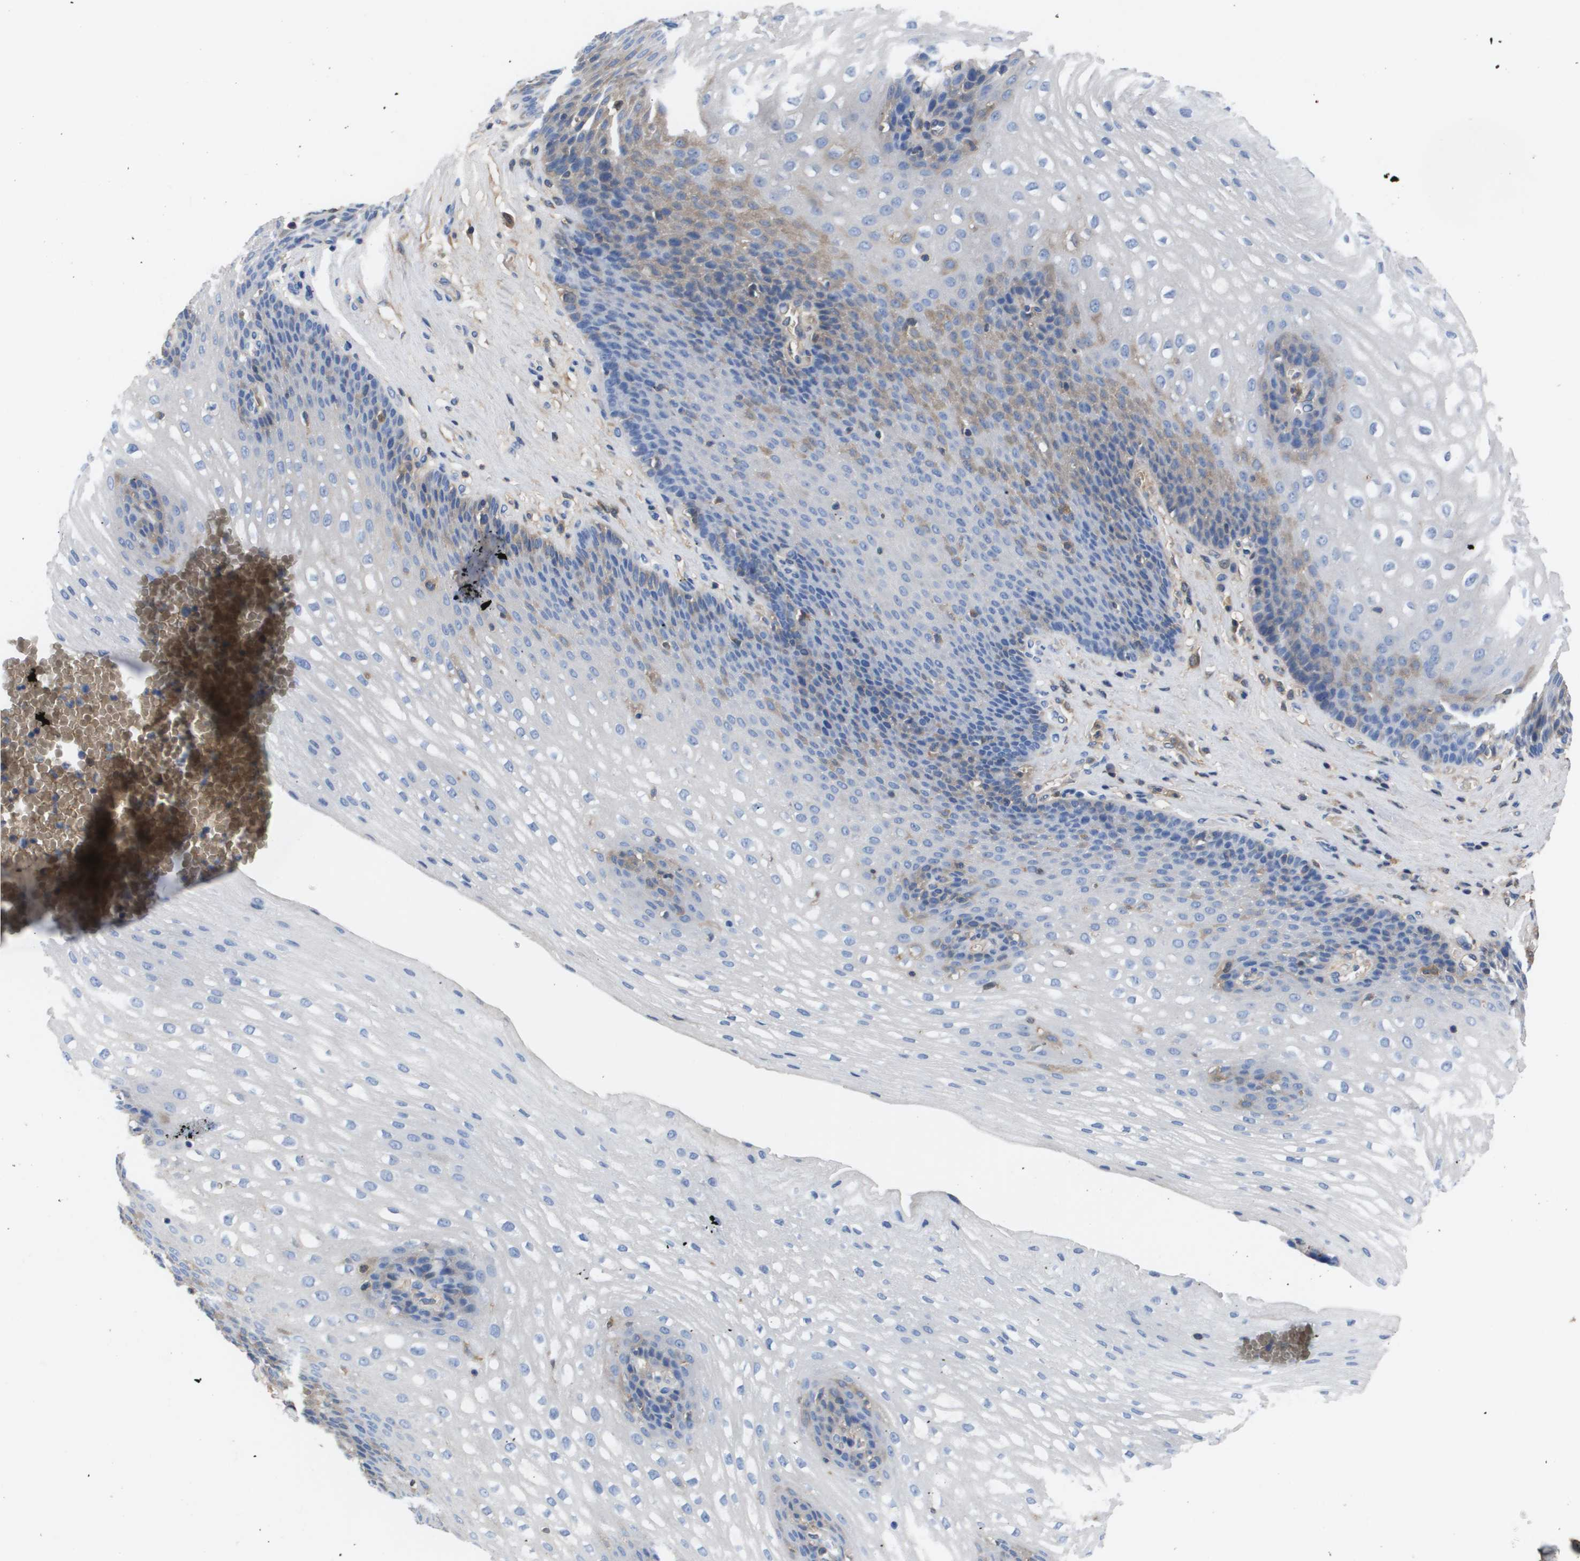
{"staining": {"intensity": "weak", "quantity": "<25%", "location": "cytoplasmic/membranous"}, "tissue": "esophagus", "cell_type": "Squamous epithelial cells", "image_type": "normal", "snomed": [{"axis": "morphology", "description": "Normal tissue, NOS"}, {"axis": "topography", "description": "Esophagus"}], "caption": "The immunohistochemistry image has no significant positivity in squamous epithelial cells of esophagus. (DAB (3,3'-diaminobenzidine) immunohistochemistry (IHC), high magnification).", "gene": "SERPINA6", "patient": {"sex": "male", "age": 48}}